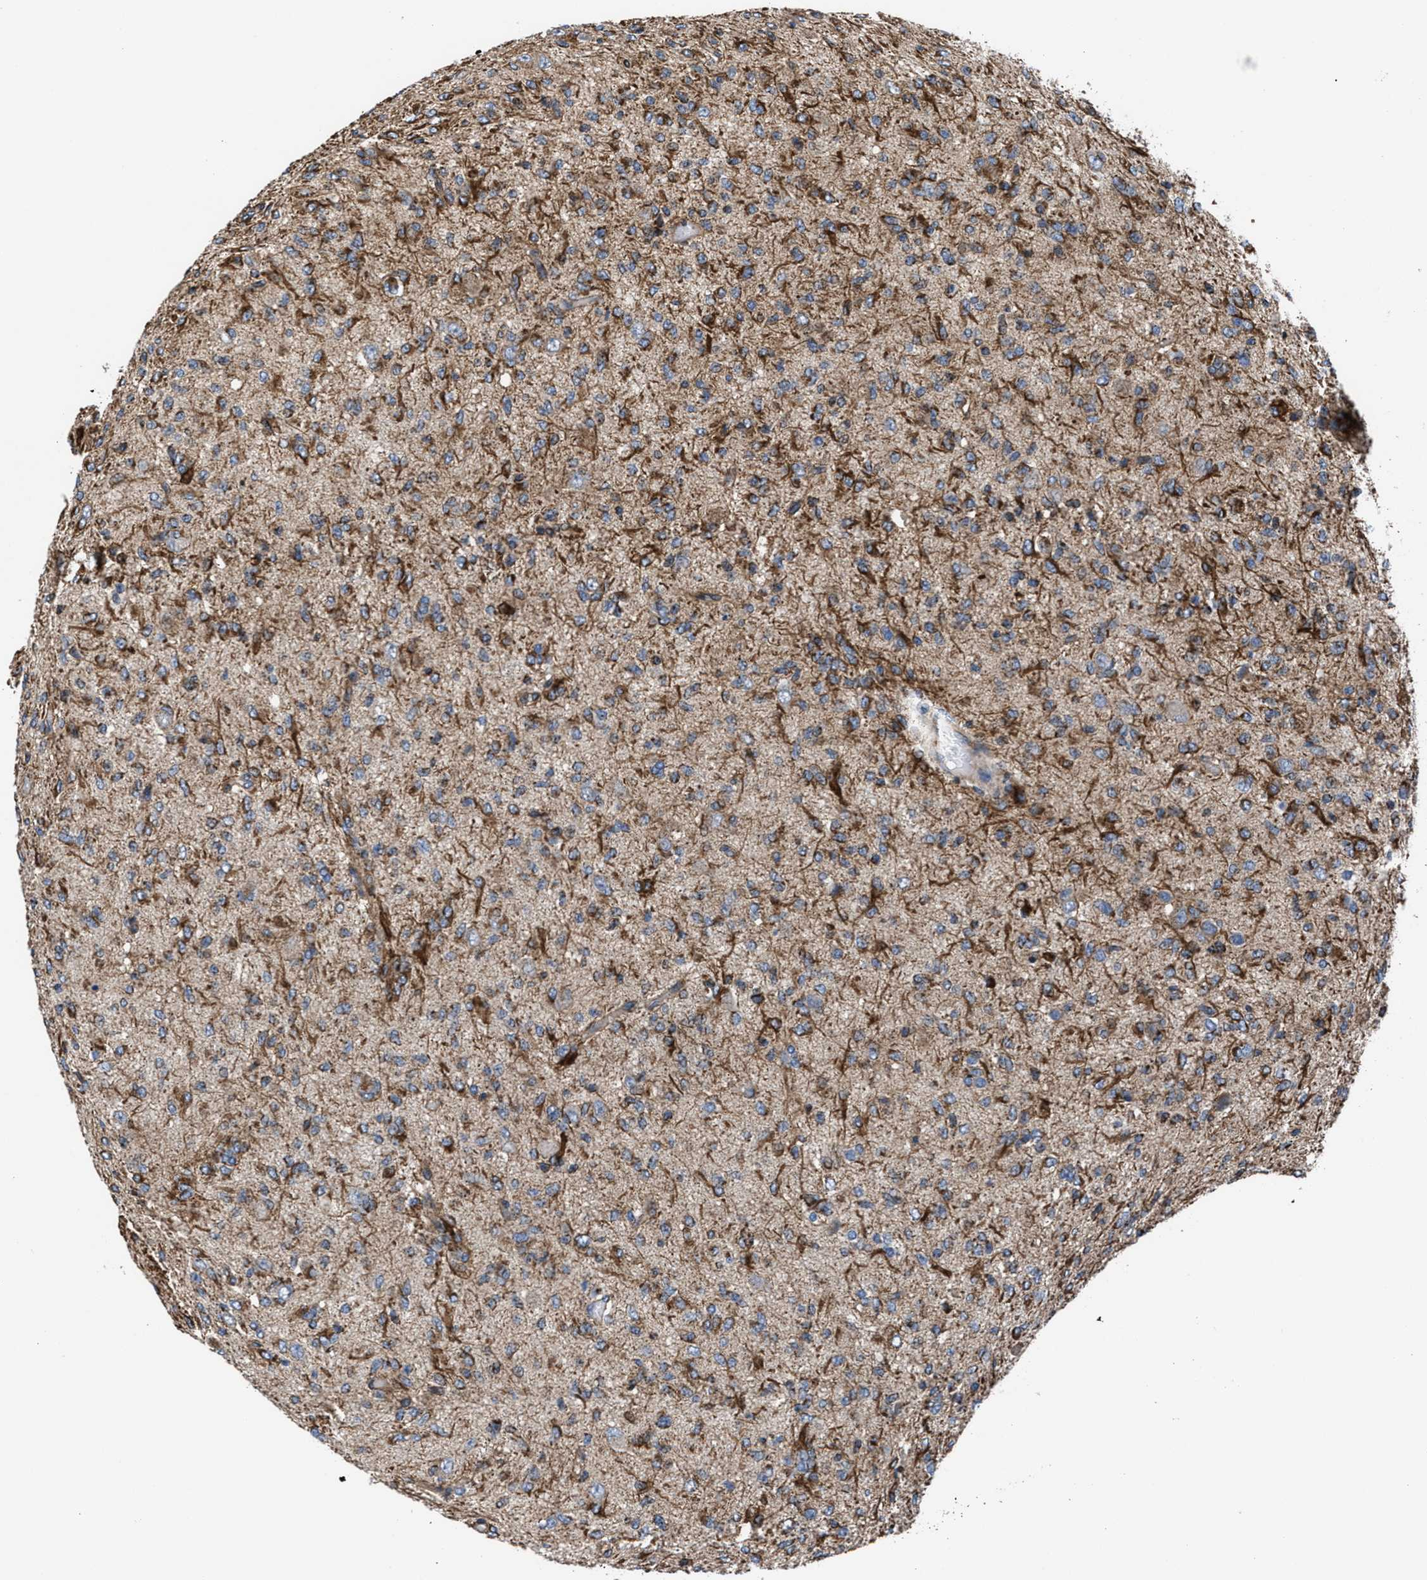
{"staining": {"intensity": "moderate", "quantity": "<25%", "location": "cytoplasmic/membranous"}, "tissue": "glioma", "cell_type": "Tumor cells", "image_type": "cancer", "snomed": [{"axis": "morphology", "description": "Glioma, malignant, High grade"}, {"axis": "topography", "description": "Brain"}], "caption": "Human glioma stained for a protein (brown) shows moderate cytoplasmic/membranous positive staining in about <25% of tumor cells.", "gene": "PRR15L", "patient": {"sex": "female", "age": 59}}